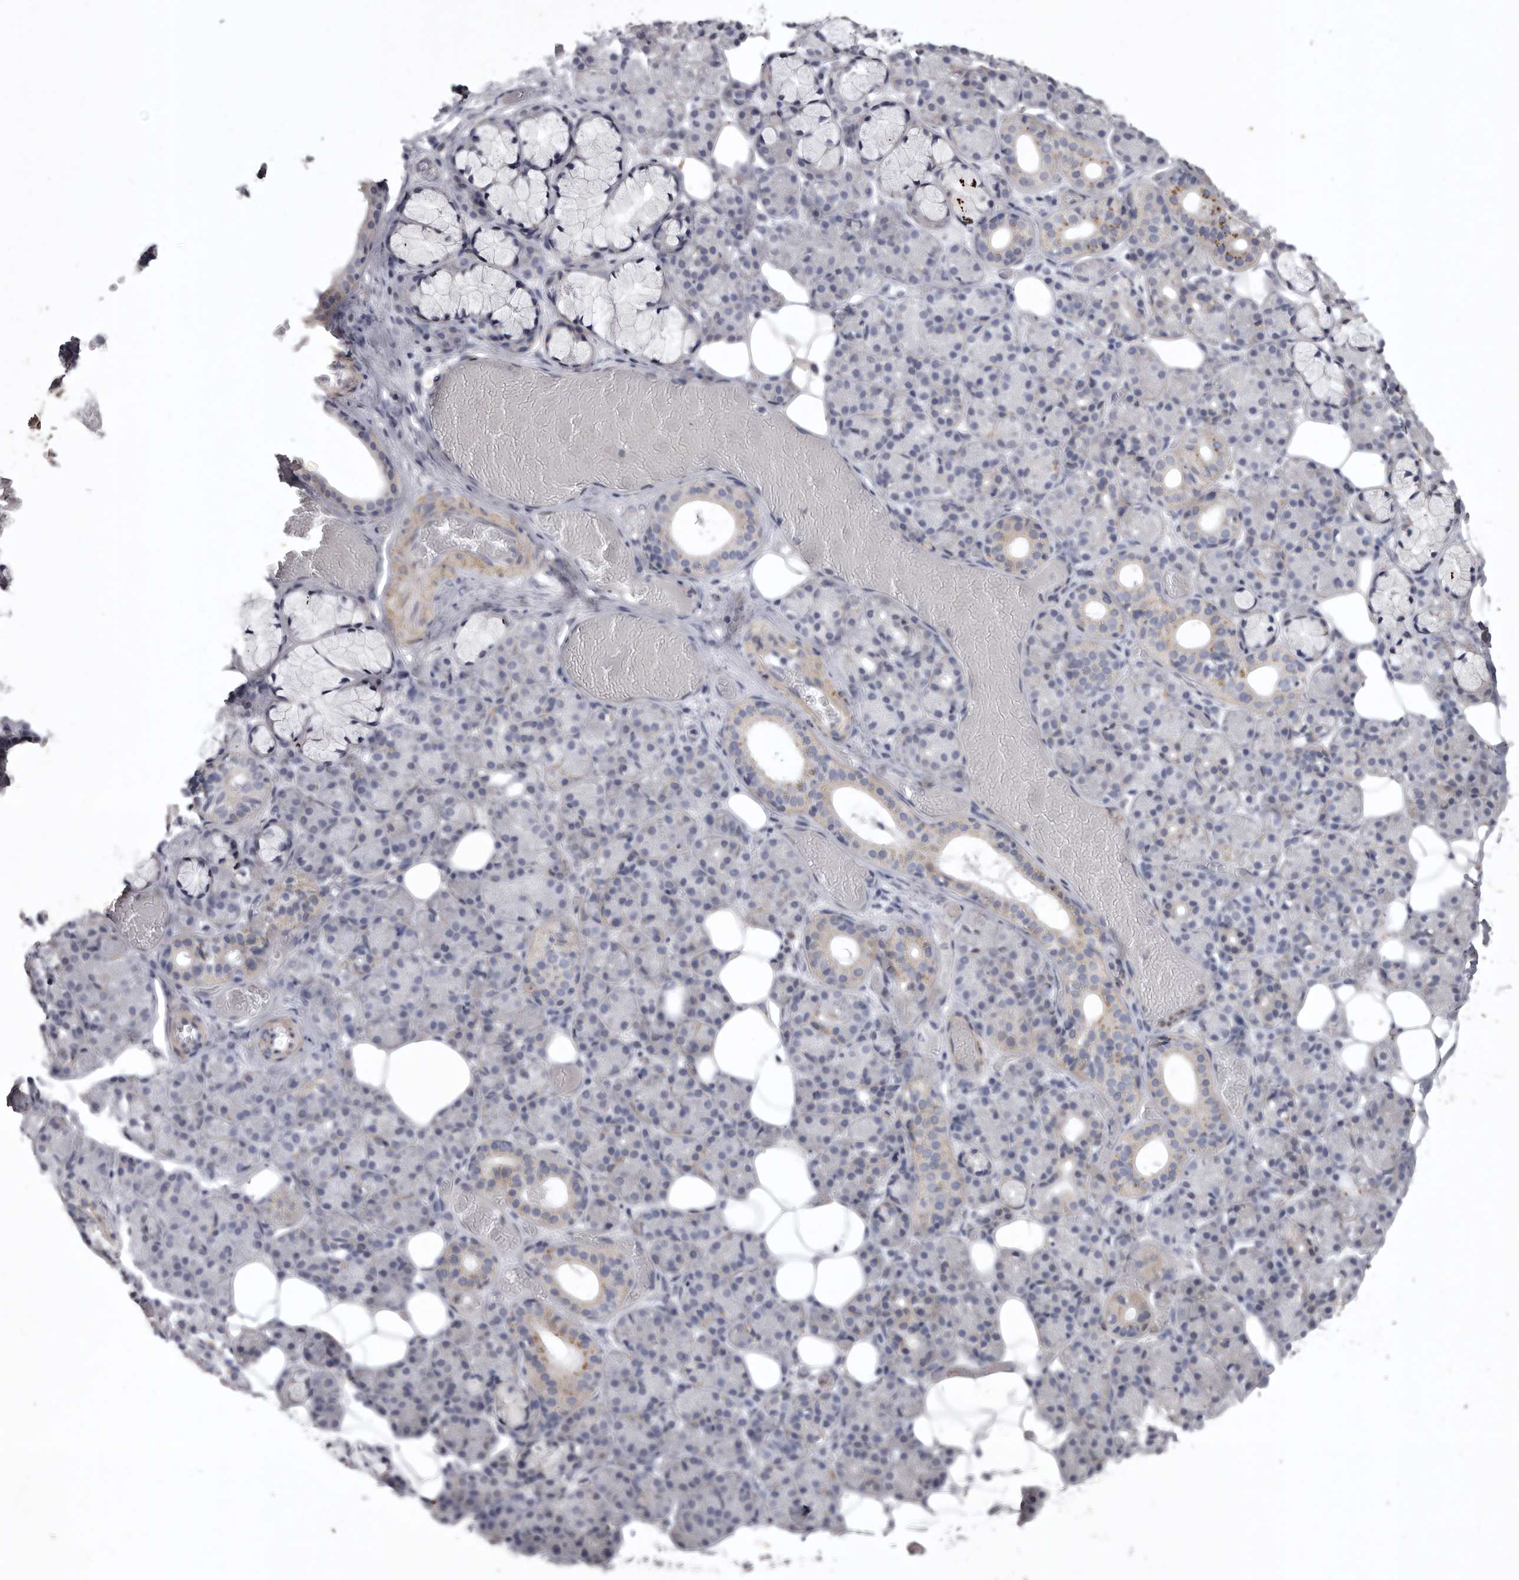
{"staining": {"intensity": "moderate", "quantity": "<25%", "location": "cytoplasmic/membranous"}, "tissue": "salivary gland", "cell_type": "Glandular cells", "image_type": "normal", "snomed": [{"axis": "morphology", "description": "Normal tissue, NOS"}, {"axis": "topography", "description": "Salivary gland"}], "caption": "Salivary gland was stained to show a protein in brown. There is low levels of moderate cytoplasmic/membranous positivity in about <25% of glandular cells.", "gene": "NKAIN4", "patient": {"sex": "male", "age": 63}}